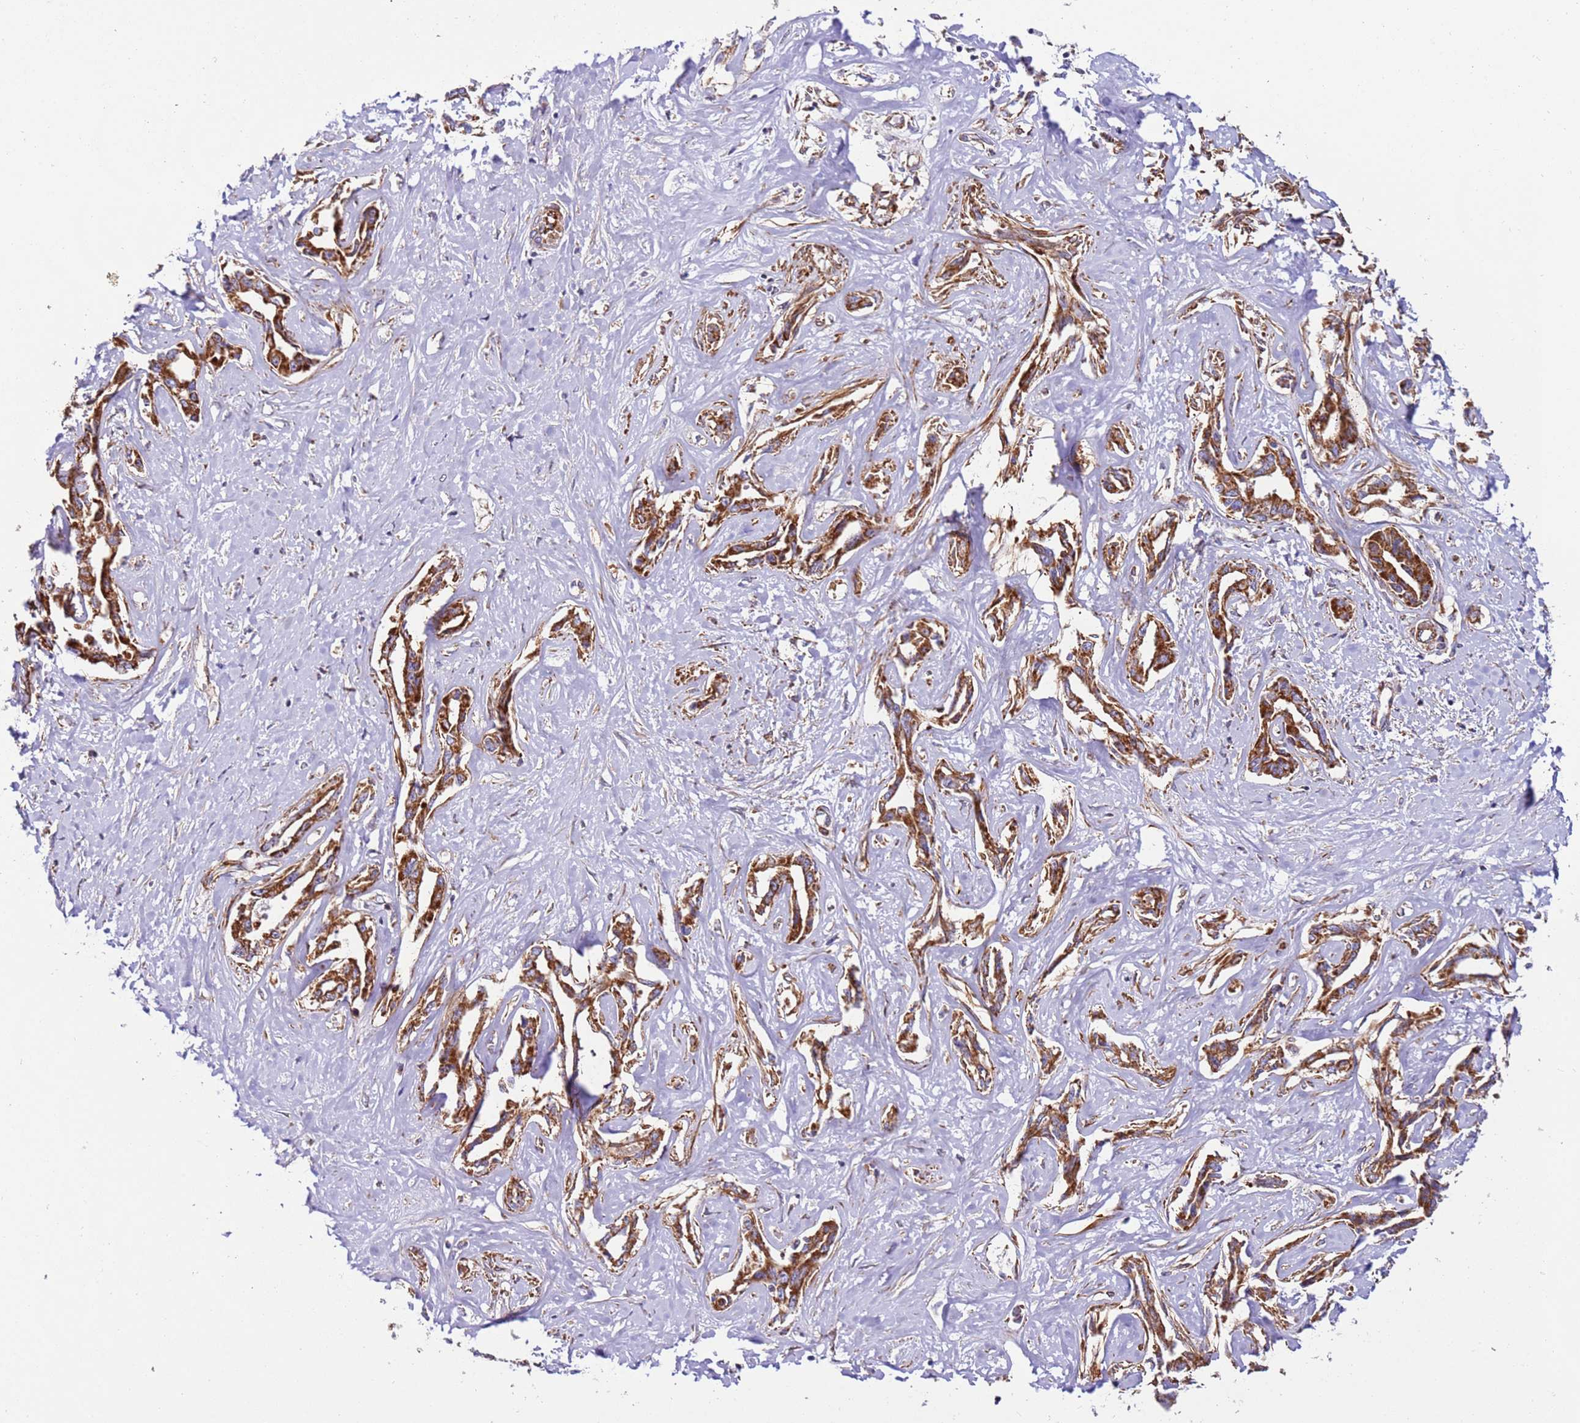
{"staining": {"intensity": "strong", "quantity": ">75%", "location": "cytoplasmic/membranous"}, "tissue": "liver cancer", "cell_type": "Tumor cells", "image_type": "cancer", "snomed": [{"axis": "morphology", "description": "Cholangiocarcinoma"}, {"axis": "topography", "description": "Liver"}], "caption": "DAB immunohistochemical staining of liver cholangiocarcinoma shows strong cytoplasmic/membranous protein positivity in about >75% of tumor cells. The staining is performed using DAB brown chromogen to label protein expression. The nuclei are counter-stained blue using hematoxylin.", "gene": "MRPL20", "patient": {"sex": "male", "age": 59}}